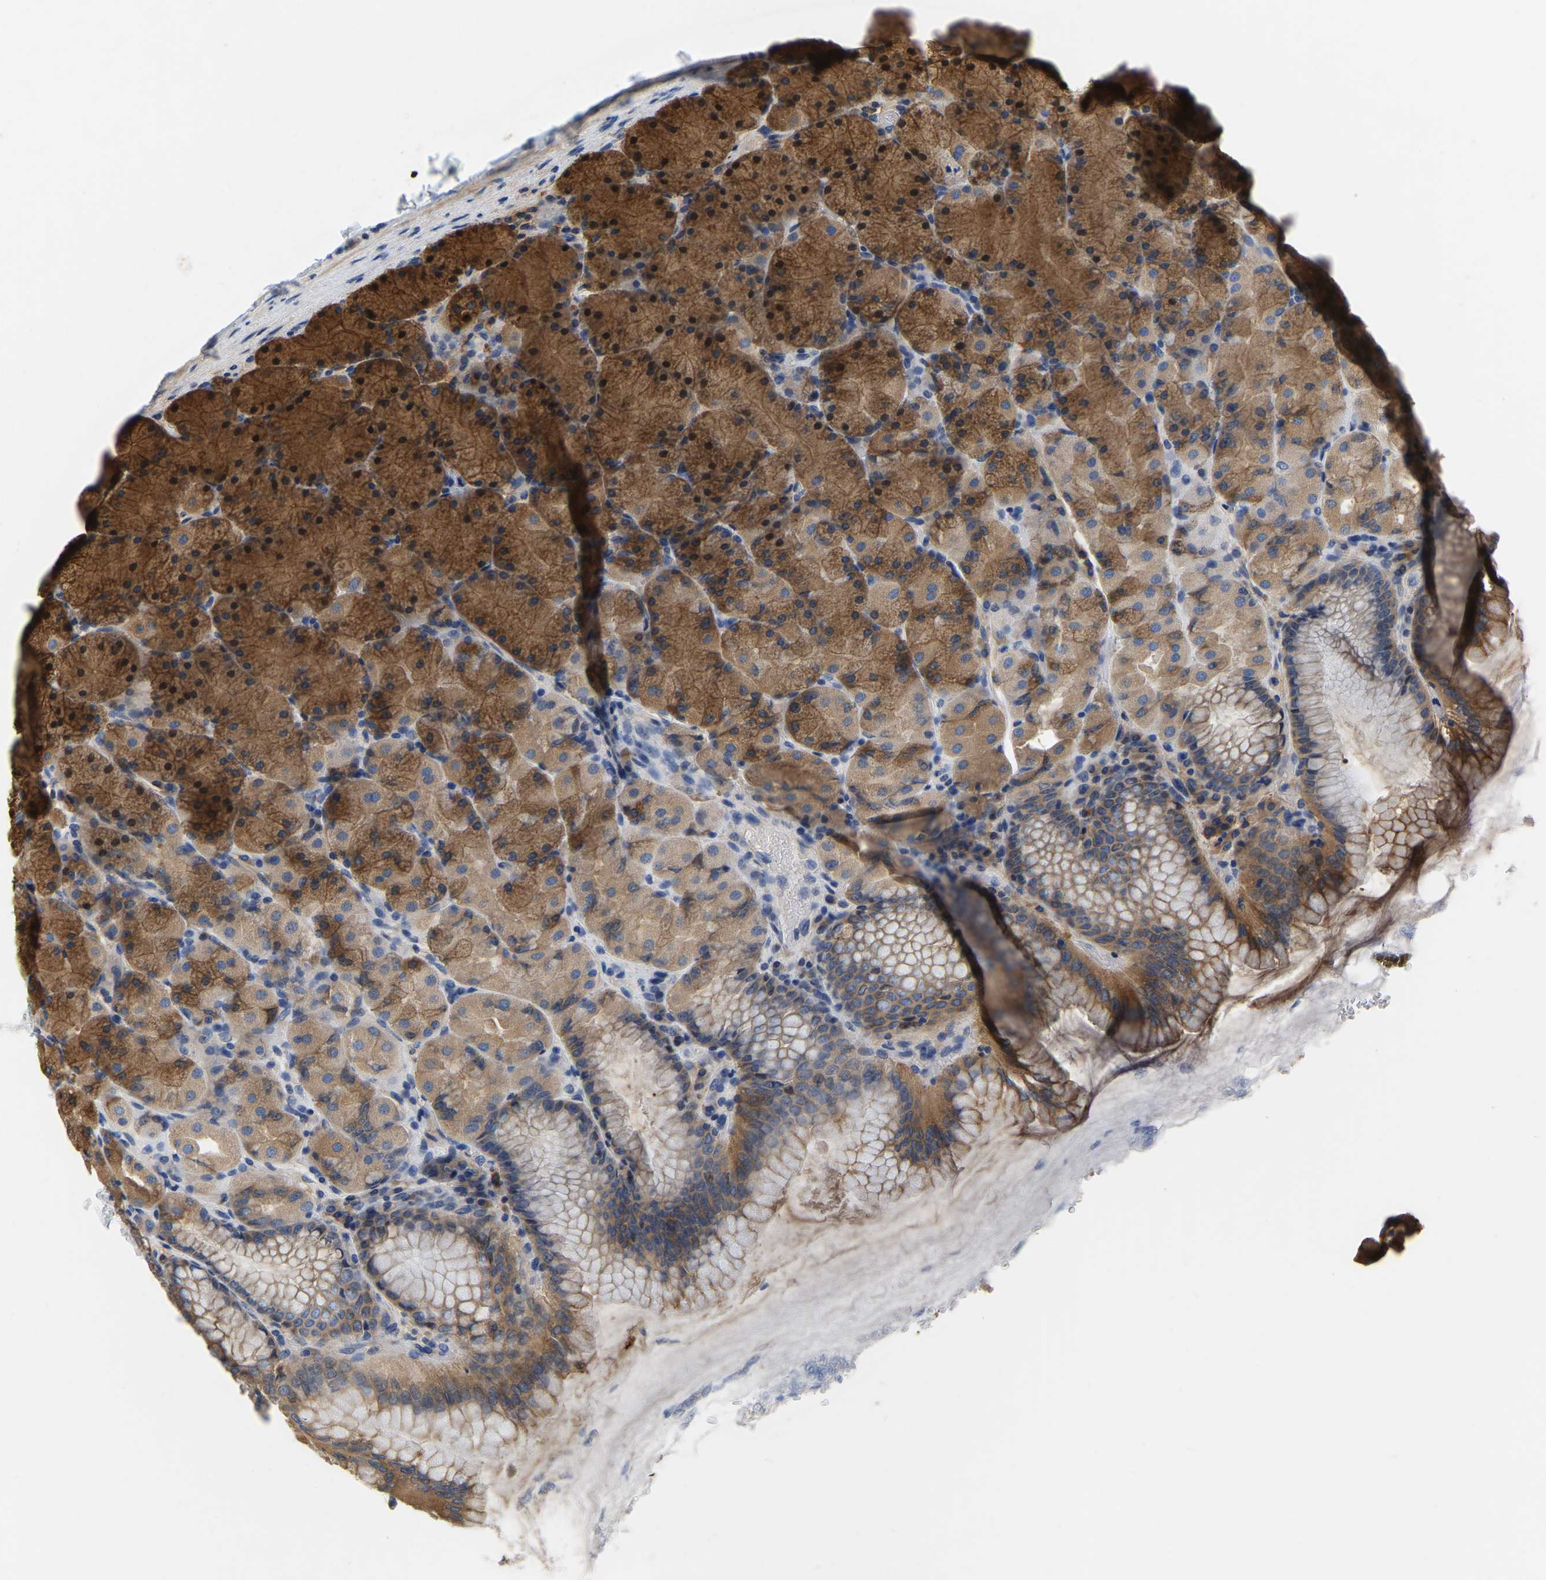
{"staining": {"intensity": "moderate", "quantity": ">75%", "location": "cytoplasmic/membranous"}, "tissue": "stomach", "cell_type": "Glandular cells", "image_type": "normal", "snomed": [{"axis": "morphology", "description": "Normal tissue, NOS"}, {"axis": "topography", "description": "Stomach, upper"}], "caption": "About >75% of glandular cells in unremarkable human stomach reveal moderate cytoplasmic/membranous protein staining as visualized by brown immunohistochemical staining.", "gene": "GARS1", "patient": {"sex": "female", "age": 56}}